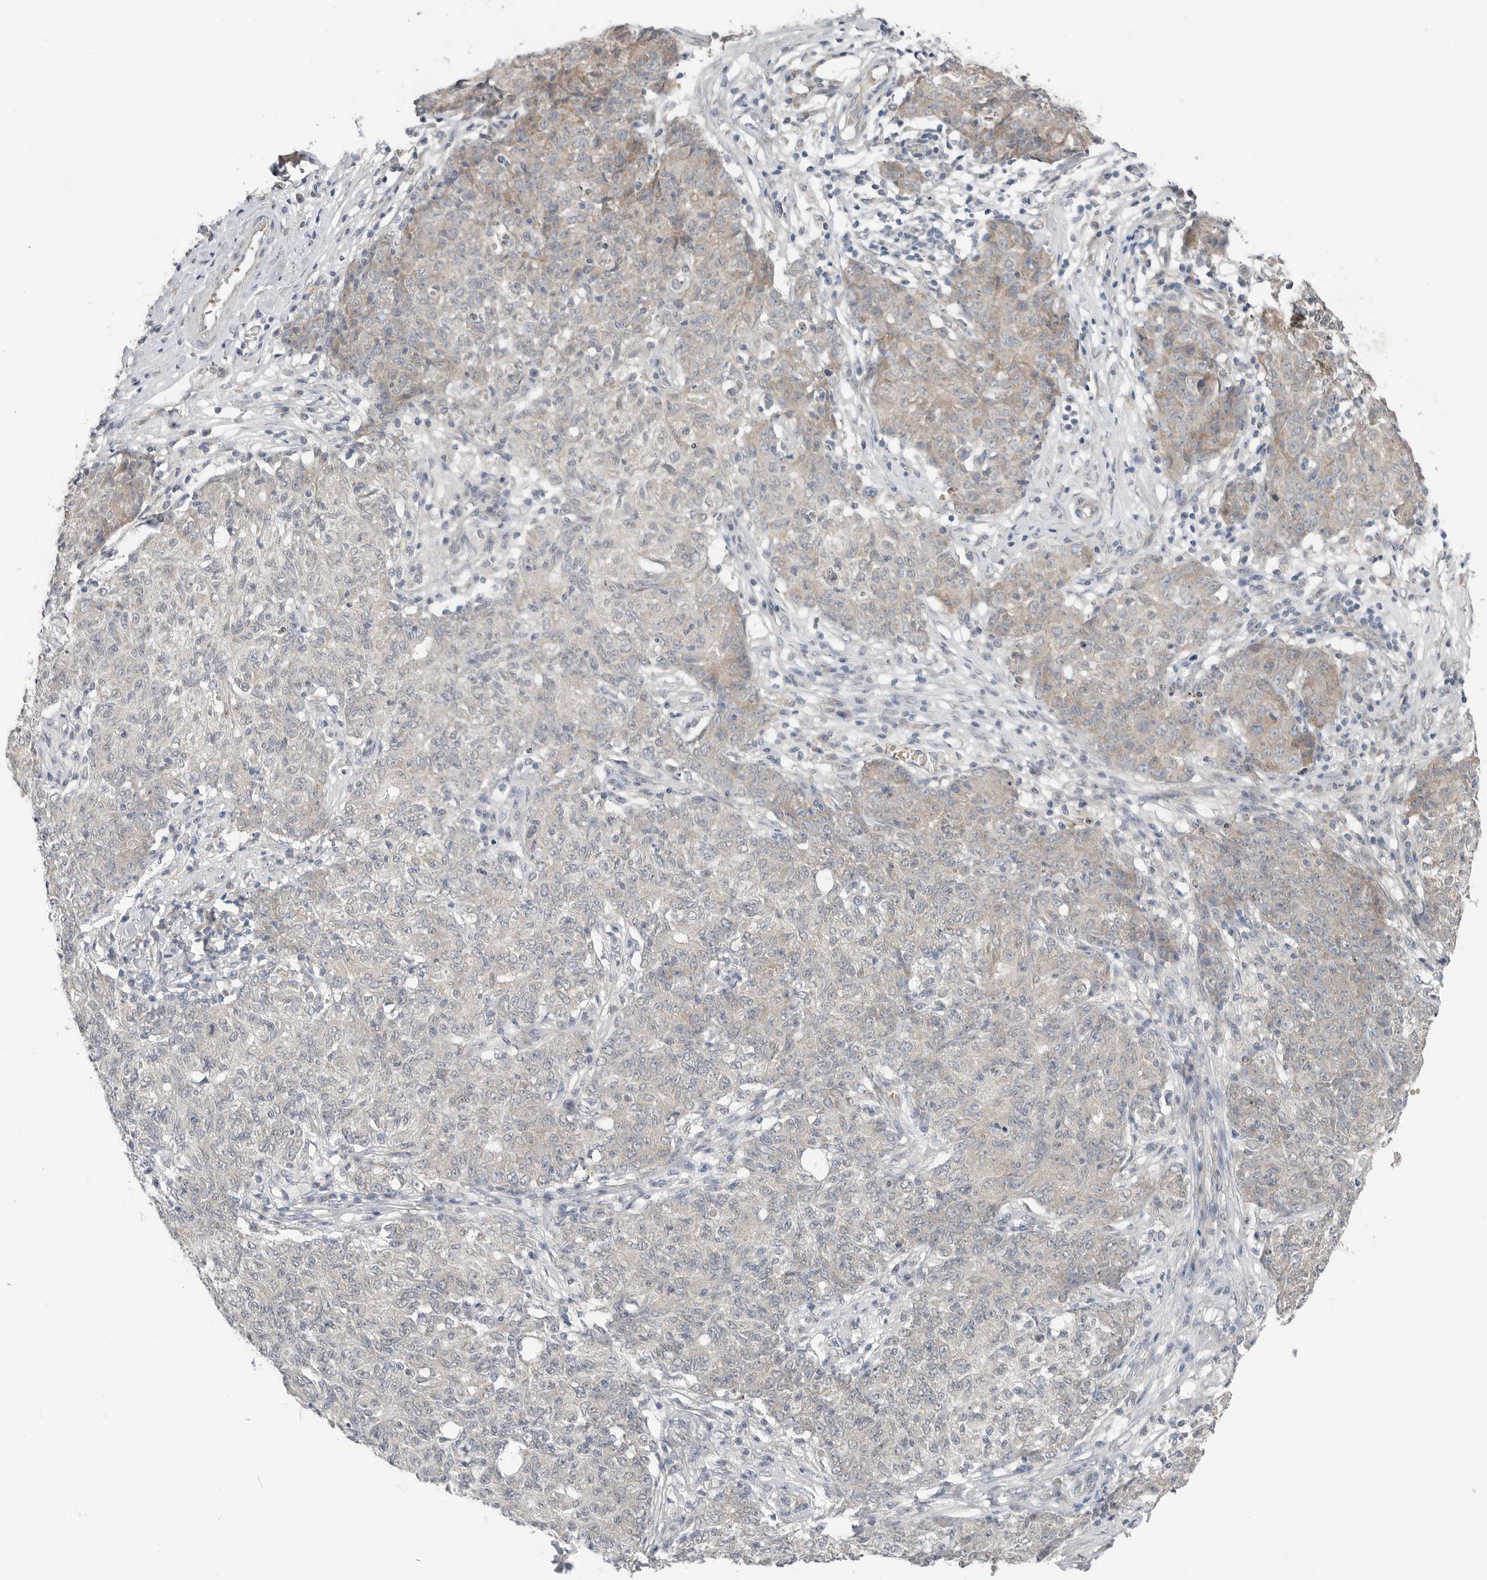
{"staining": {"intensity": "weak", "quantity": "<25%", "location": "cytoplasmic/membranous"}, "tissue": "ovarian cancer", "cell_type": "Tumor cells", "image_type": "cancer", "snomed": [{"axis": "morphology", "description": "Carcinoma, endometroid"}, {"axis": "topography", "description": "Ovary"}], "caption": "Protein analysis of ovarian cancer (endometroid carcinoma) exhibits no significant positivity in tumor cells.", "gene": "FCRLB", "patient": {"sex": "female", "age": 42}}